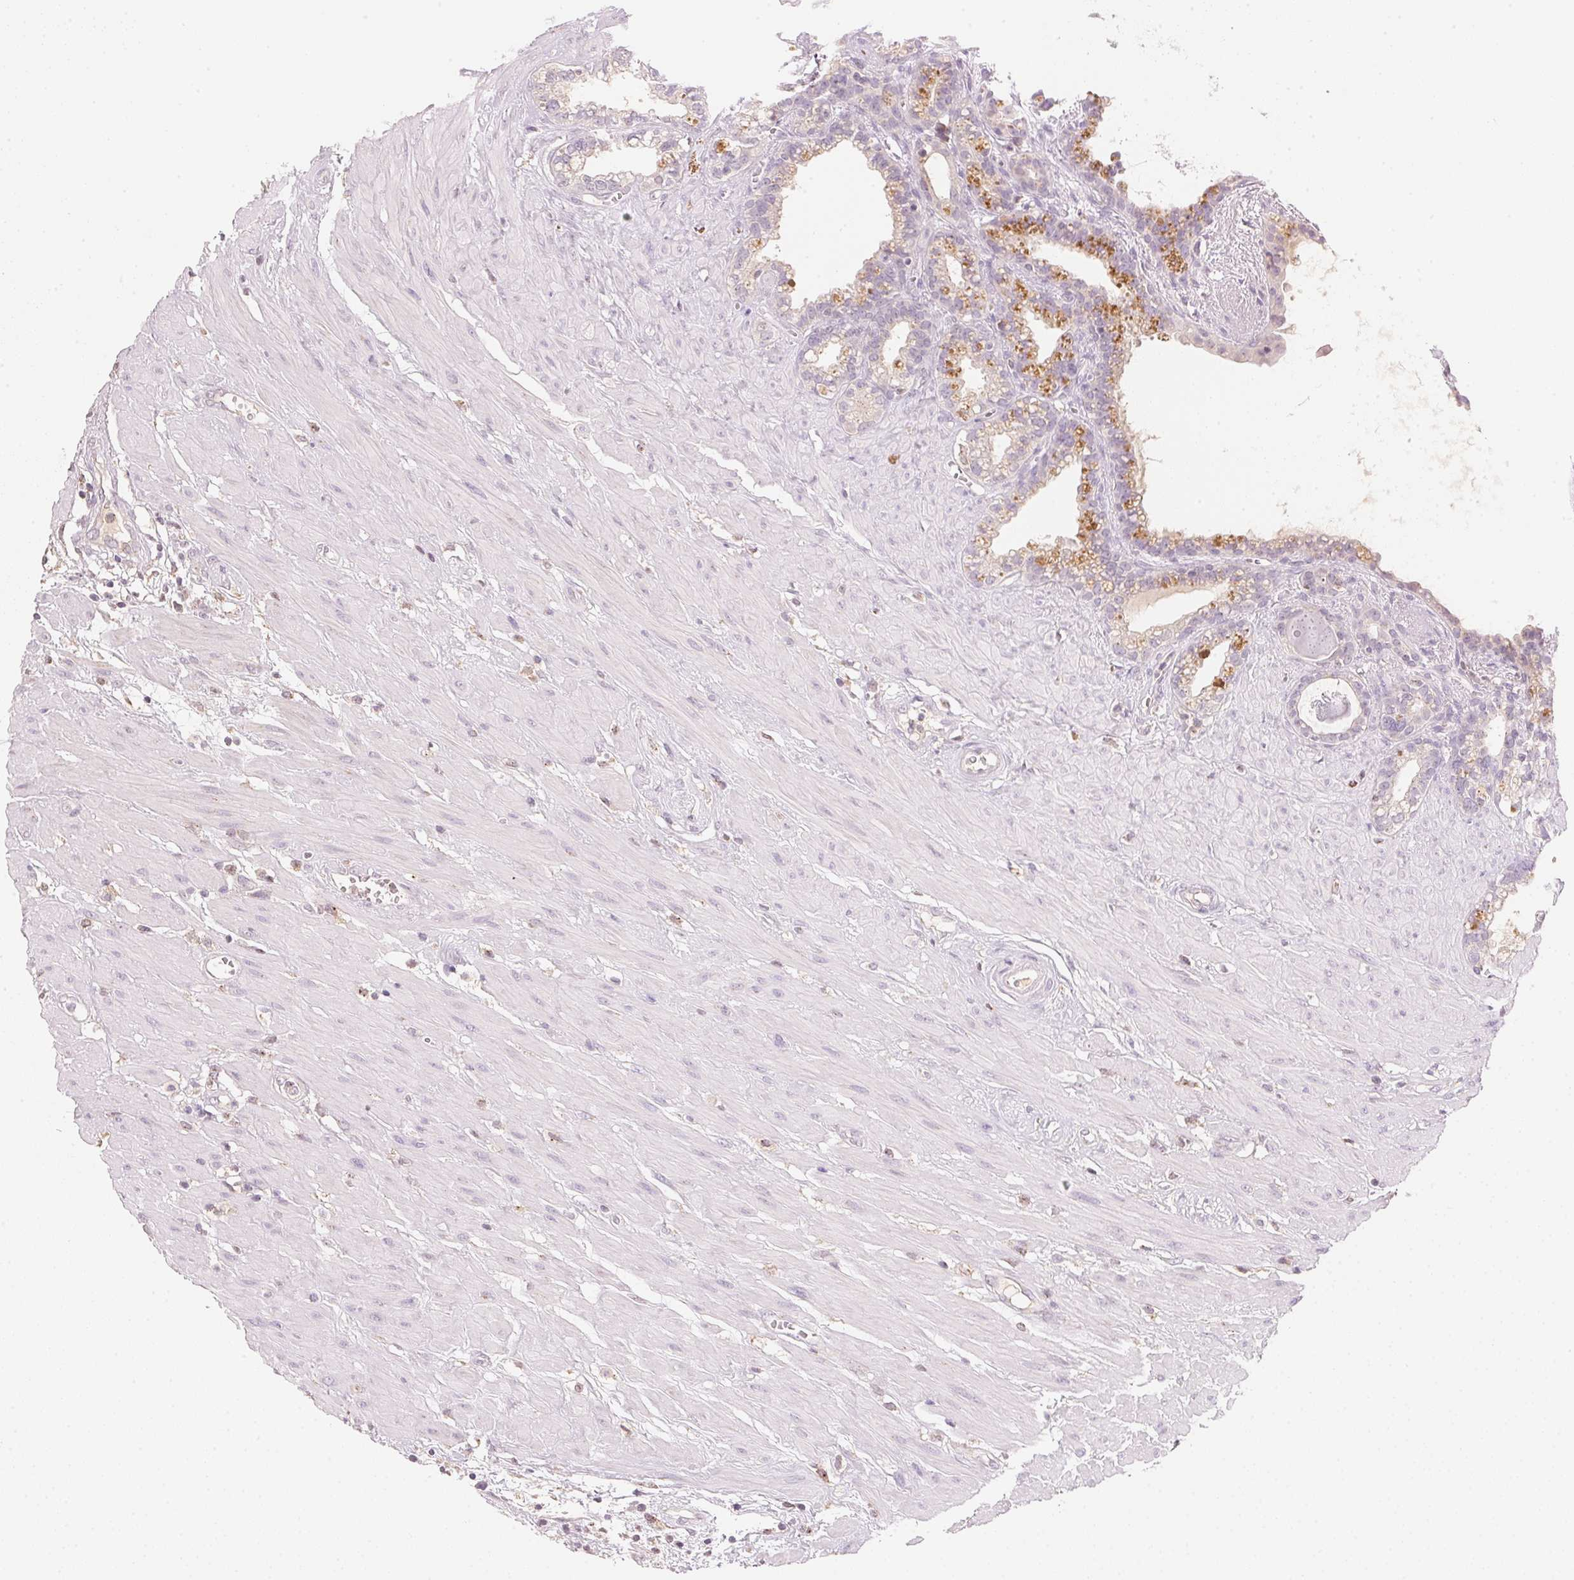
{"staining": {"intensity": "negative", "quantity": "none", "location": "none"}, "tissue": "seminal vesicle", "cell_type": "Glandular cells", "image_type": "normal", "snomed": [{"axis": "morphology", "description": "Normal tissue, NOS"}, {"axis": "topography", "description": "Seminal veicle"}], "caption": "High magnification brightfield microscopy of unremarkable seminal vesicle stained with DAB (3,3'-diaminobenzidine) (brown) and counterstained with hematoxylin (blue): glandular cells show no significant staining.", "gene": "HOXB13", "patient": {"sex": "male", "age": 76}}